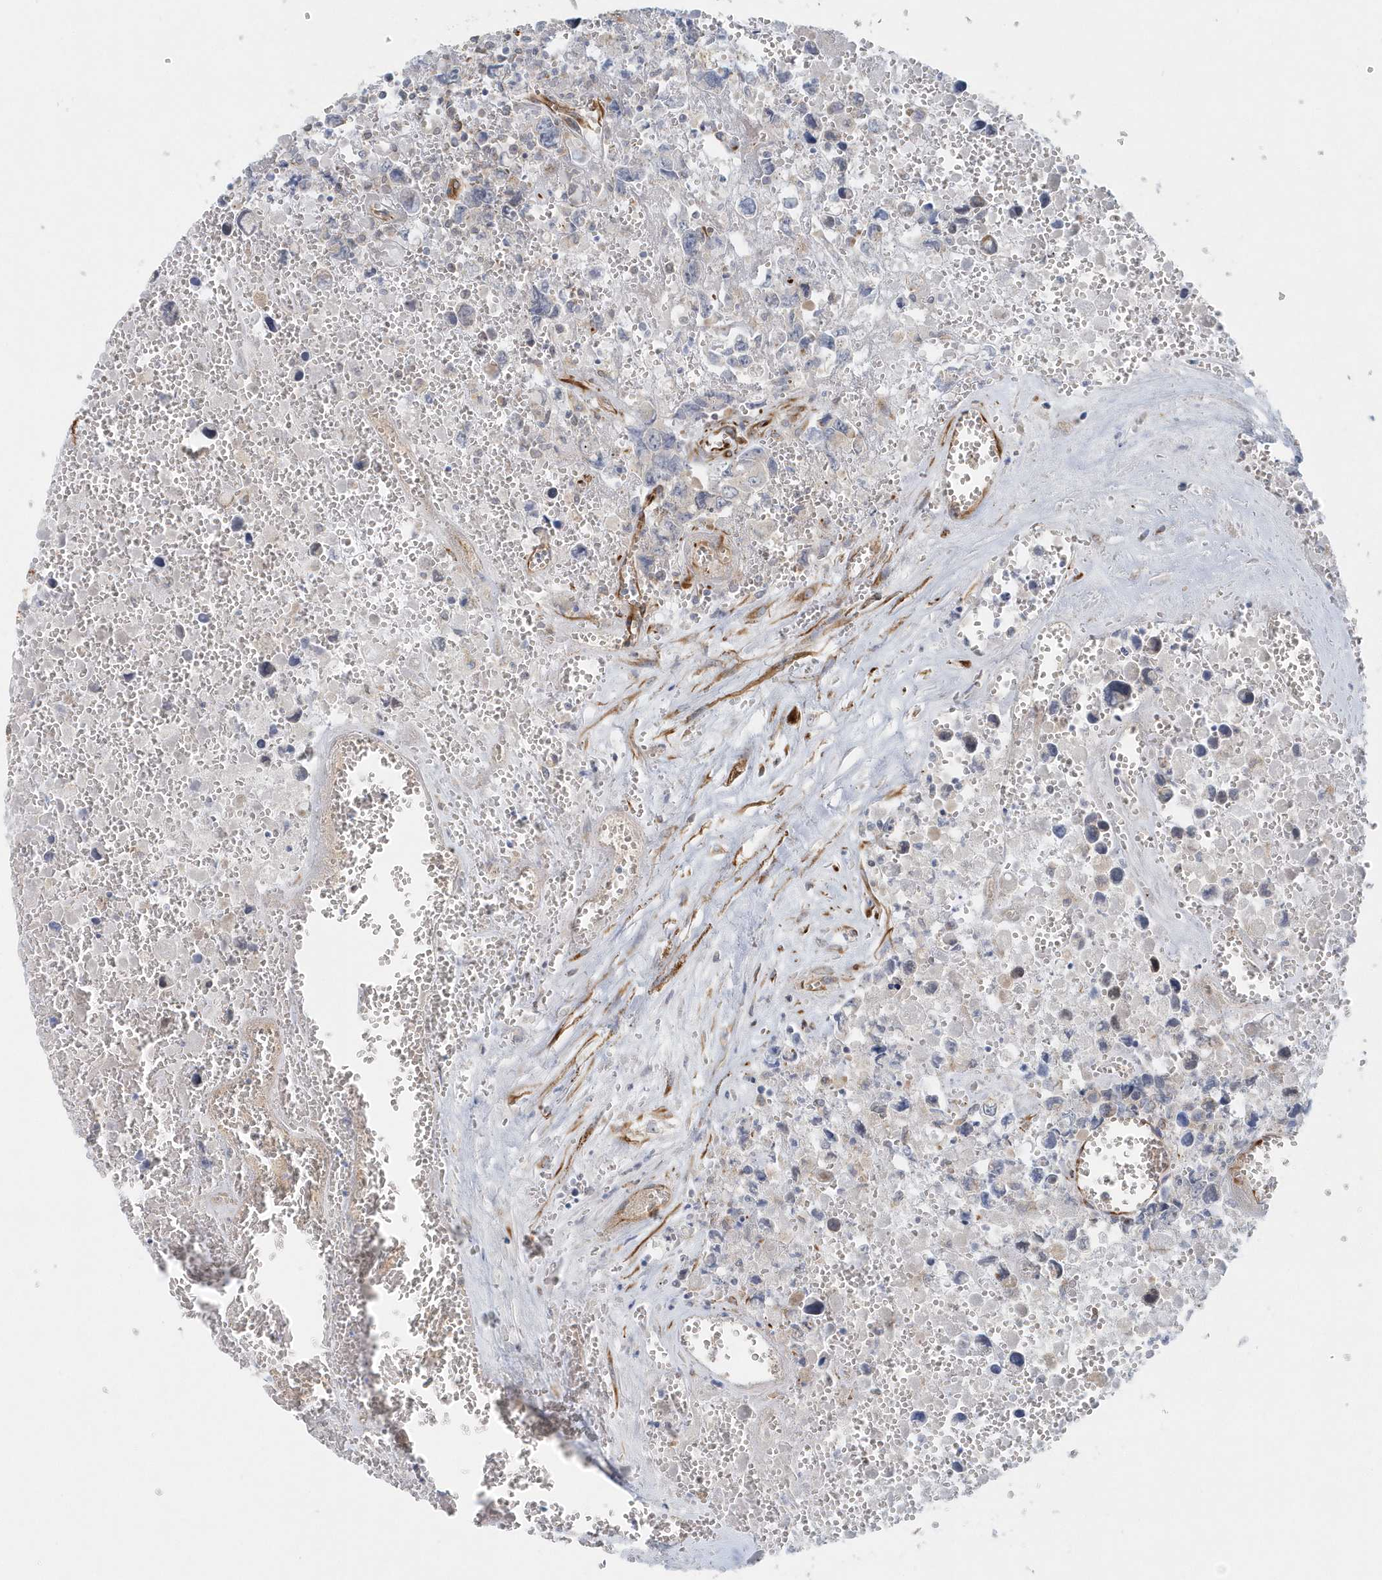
{"staining": {"intensity": "negative", "quantity": "none", "location": "none"}, "tissue": "testis cancer", "cell_type": "Tumor cells", "image_type": "cancer", "snomed": [{"axis": "morphology", "description": "Carcinoma, Embryonal, NOS"}, {"axis": "topography", "description": "Testis"}], "caption": "The micrograph displays no significant positivity in tumor cells of testis cancer.", "gene": "GPR152", "patient": {"sex": "male", "age": 31}}